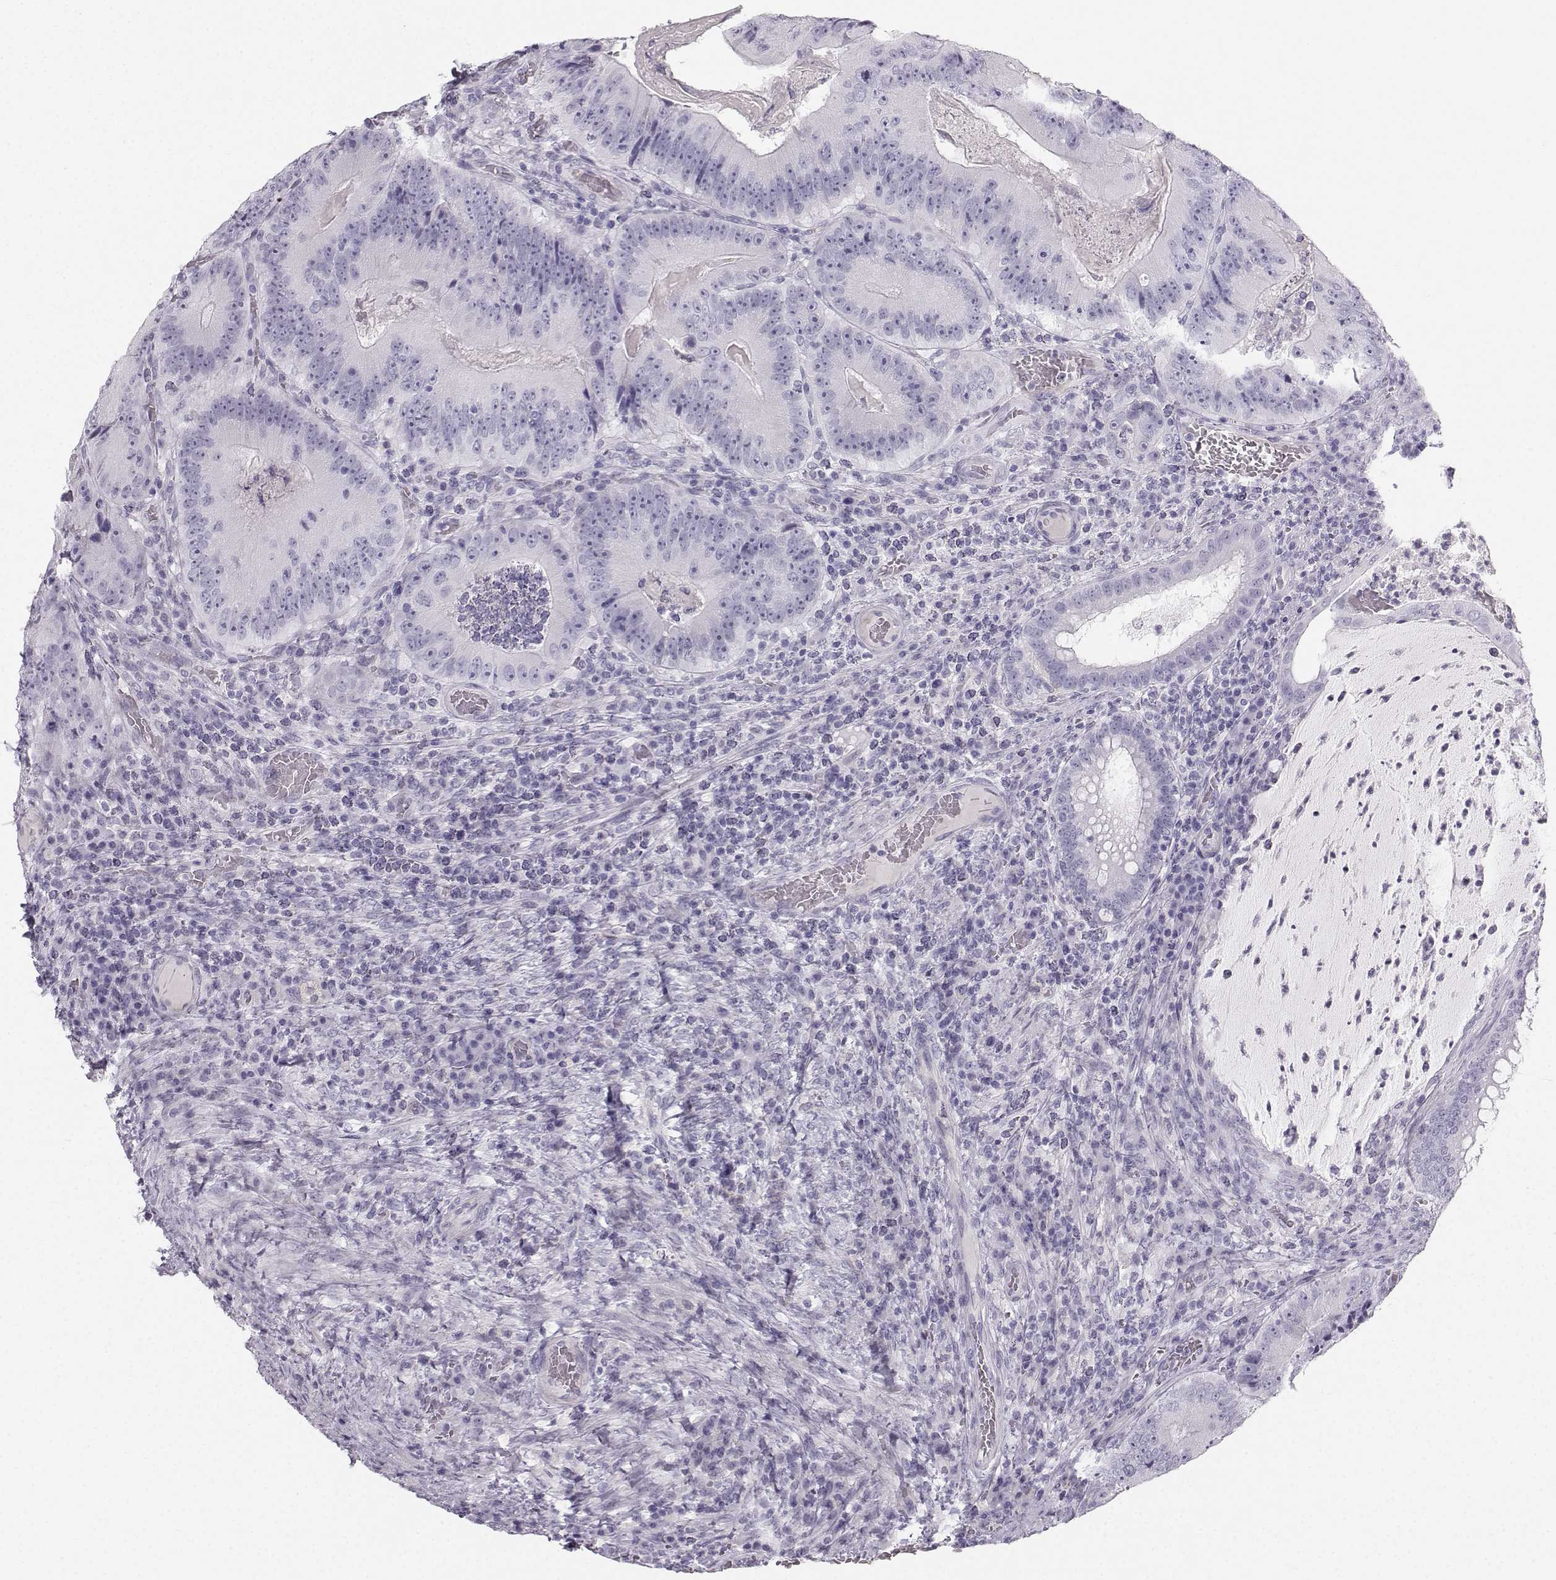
{"staining": {"intensity": "negative", "quantity": "none", "location": "none"}, "tissue": "colorectal cancer", "cell_type": "Tumor cells", "image_type": "cancer", "snomed": [{"axis": "morphology", "description": "Adenocarcinoma, NOS"}, {"axis": "topography", "description": "Colon"}], "caption": "Tumor cells show no significant staining in colorectal cancer. (Brightfield microscopy of DAB (3,3'-diaminobenzidine) immunohistochemistry at high magnification).", "gene": "CASR", "patient": {"sex": "female", "age": 86}}